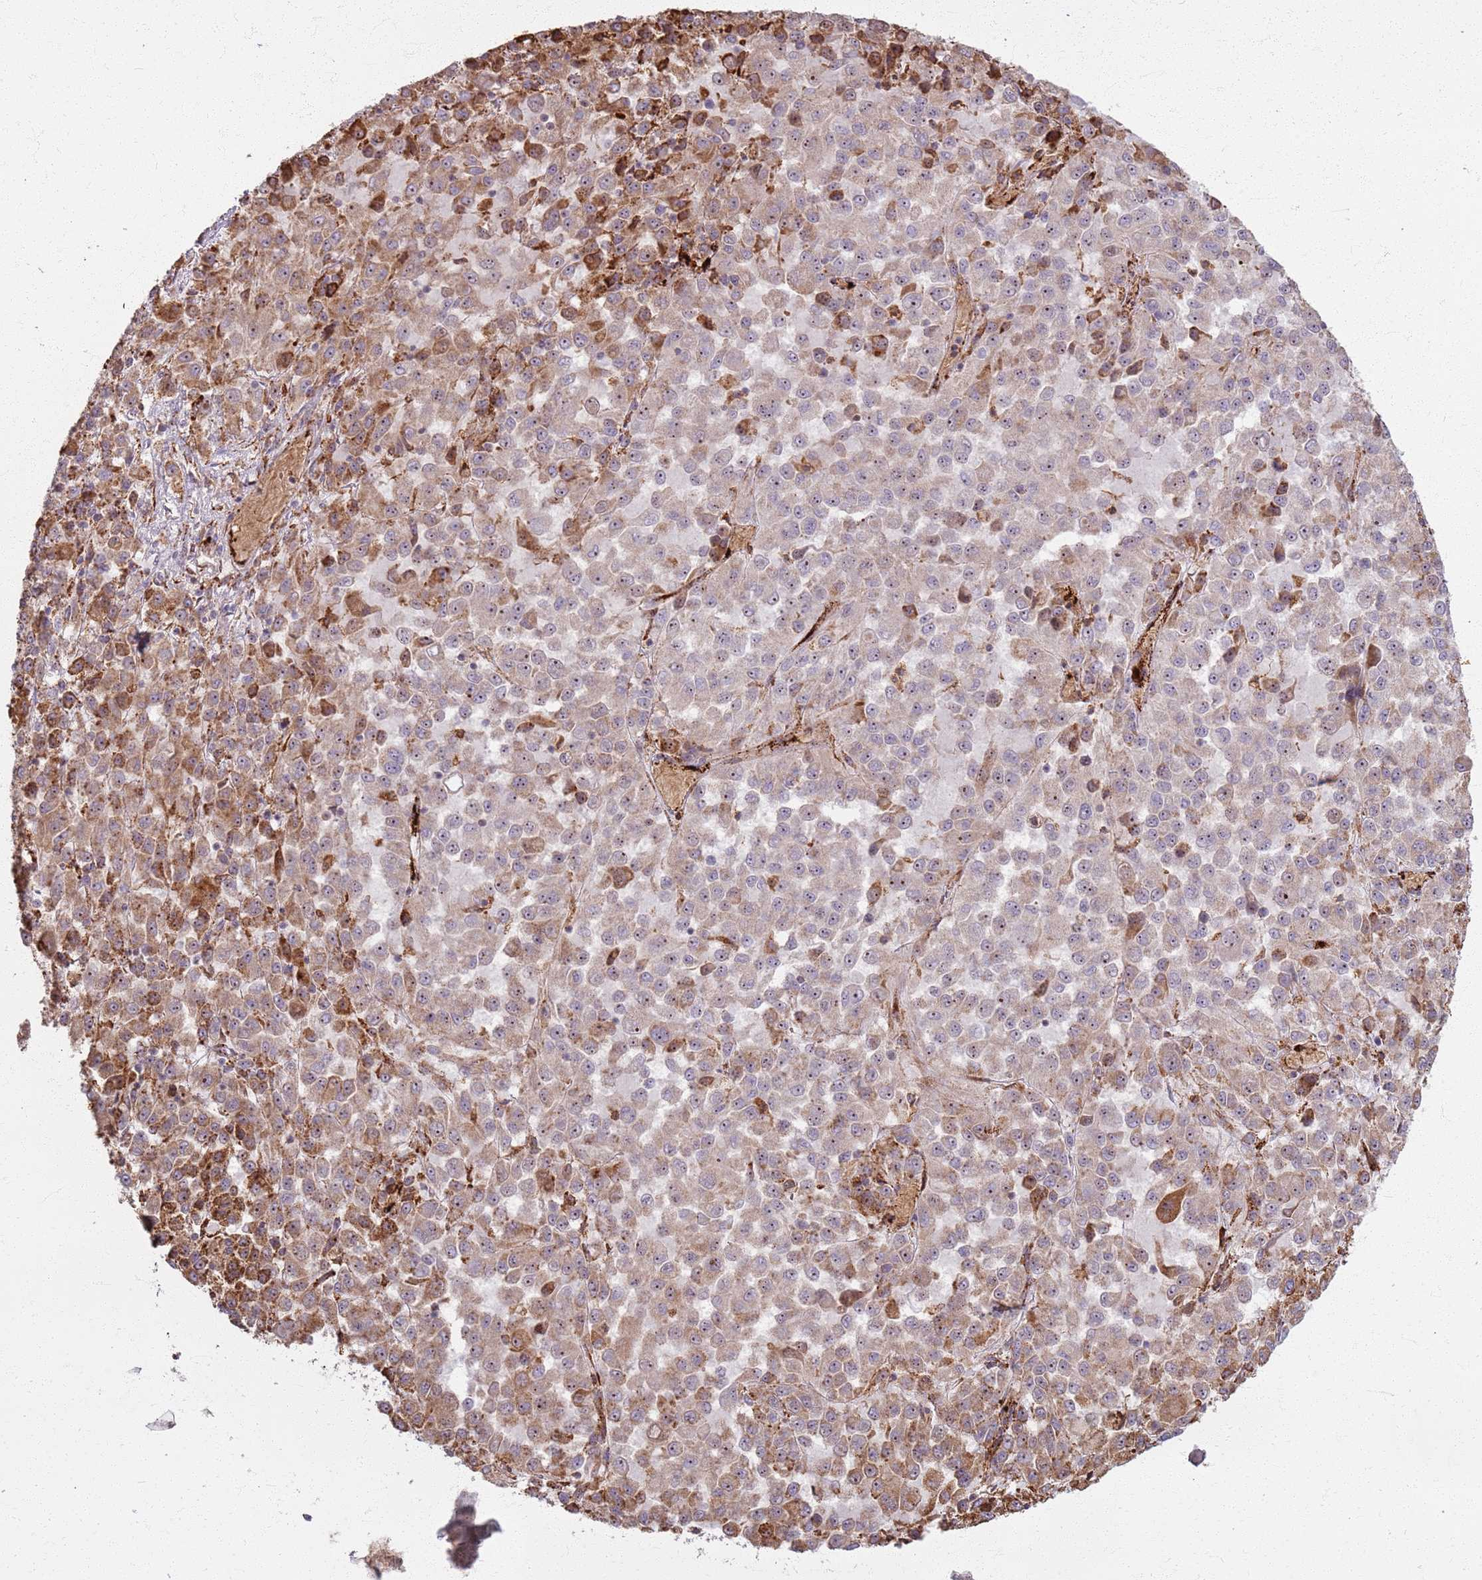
{"staining": {"intensity": "moderate", "quantity": ">75%", "location": "cytoplasmic/membranous,nuclear"}, "tissue": "melanoma", "cell_type": "Tumor cells", "image_type": "cancer", "snomed": [{"axis": "morphology", "description": "Malignant melanoma, Metastatic site"}, {"axis": "topography", "description": "Lung"}], "caption": "About >75% of tumor cells in melanoma reveal moderate cytoplasmic/membranous and nuclear protein staining as visualized by brown immunohistochemical staining.", "gene": "KRI1", "patient": {"sex": "male", "age": 64}}